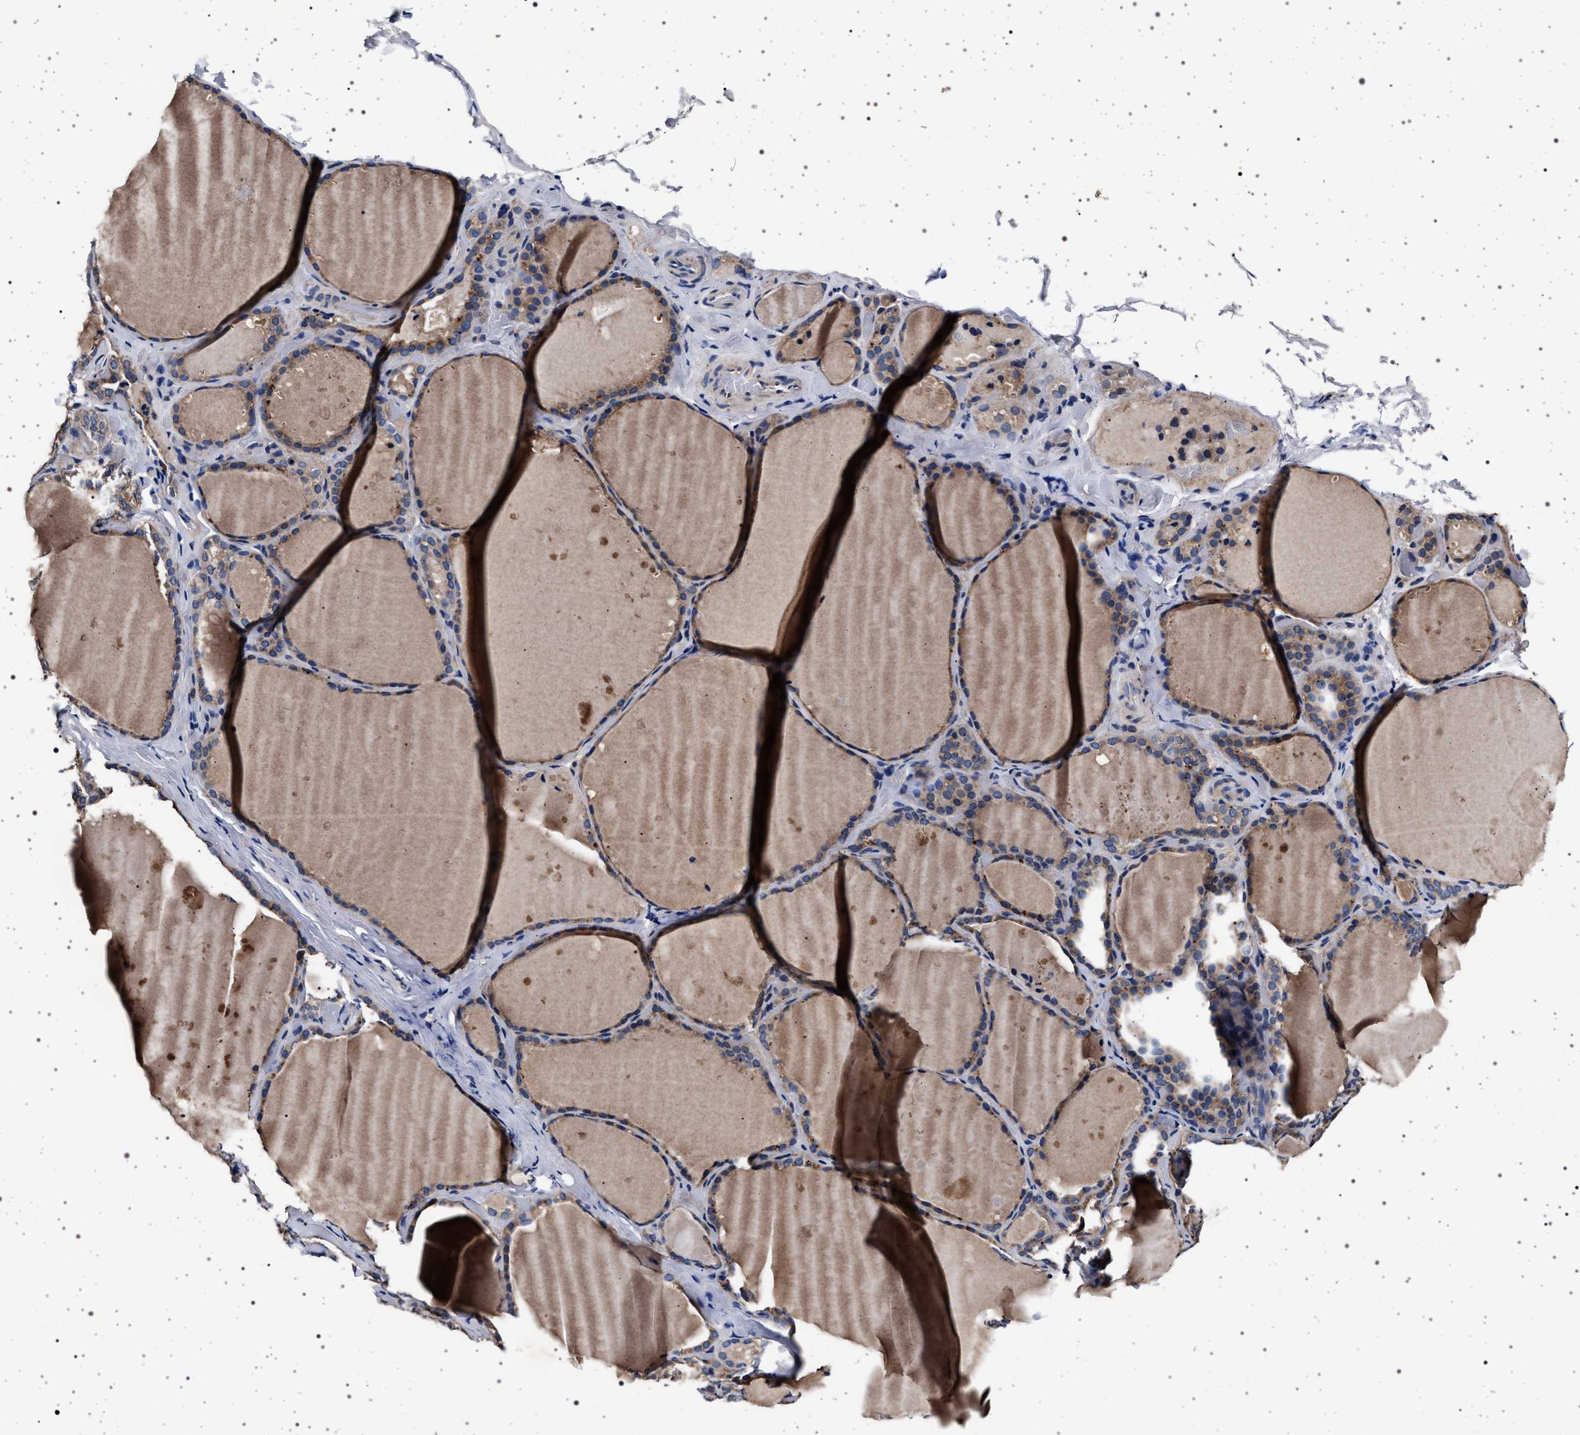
{"staining": {"intensity": "weak", "quantity": "25%-75%", "location": "cytoplasmic/membranous"}, "tissue": "thyroid gland", "cell_type": "Glandular cells", "image_type": "normal", "snomed": [{"axis": "morphology", "description": "Normal tissue, NOS"}, {"axis": "topography", "description": "Thyroid gland"}], "caption": "This micrograph demonstrates normal thyroid gland stained with IHC to label a protein in brown. The cytoplasmic/membranous of glandular cells show weak positivity for the protein. Nuclei are counter-stained blue.", "gene": "MAP3K2", "patient": {"sex": "female", "age": 44}}